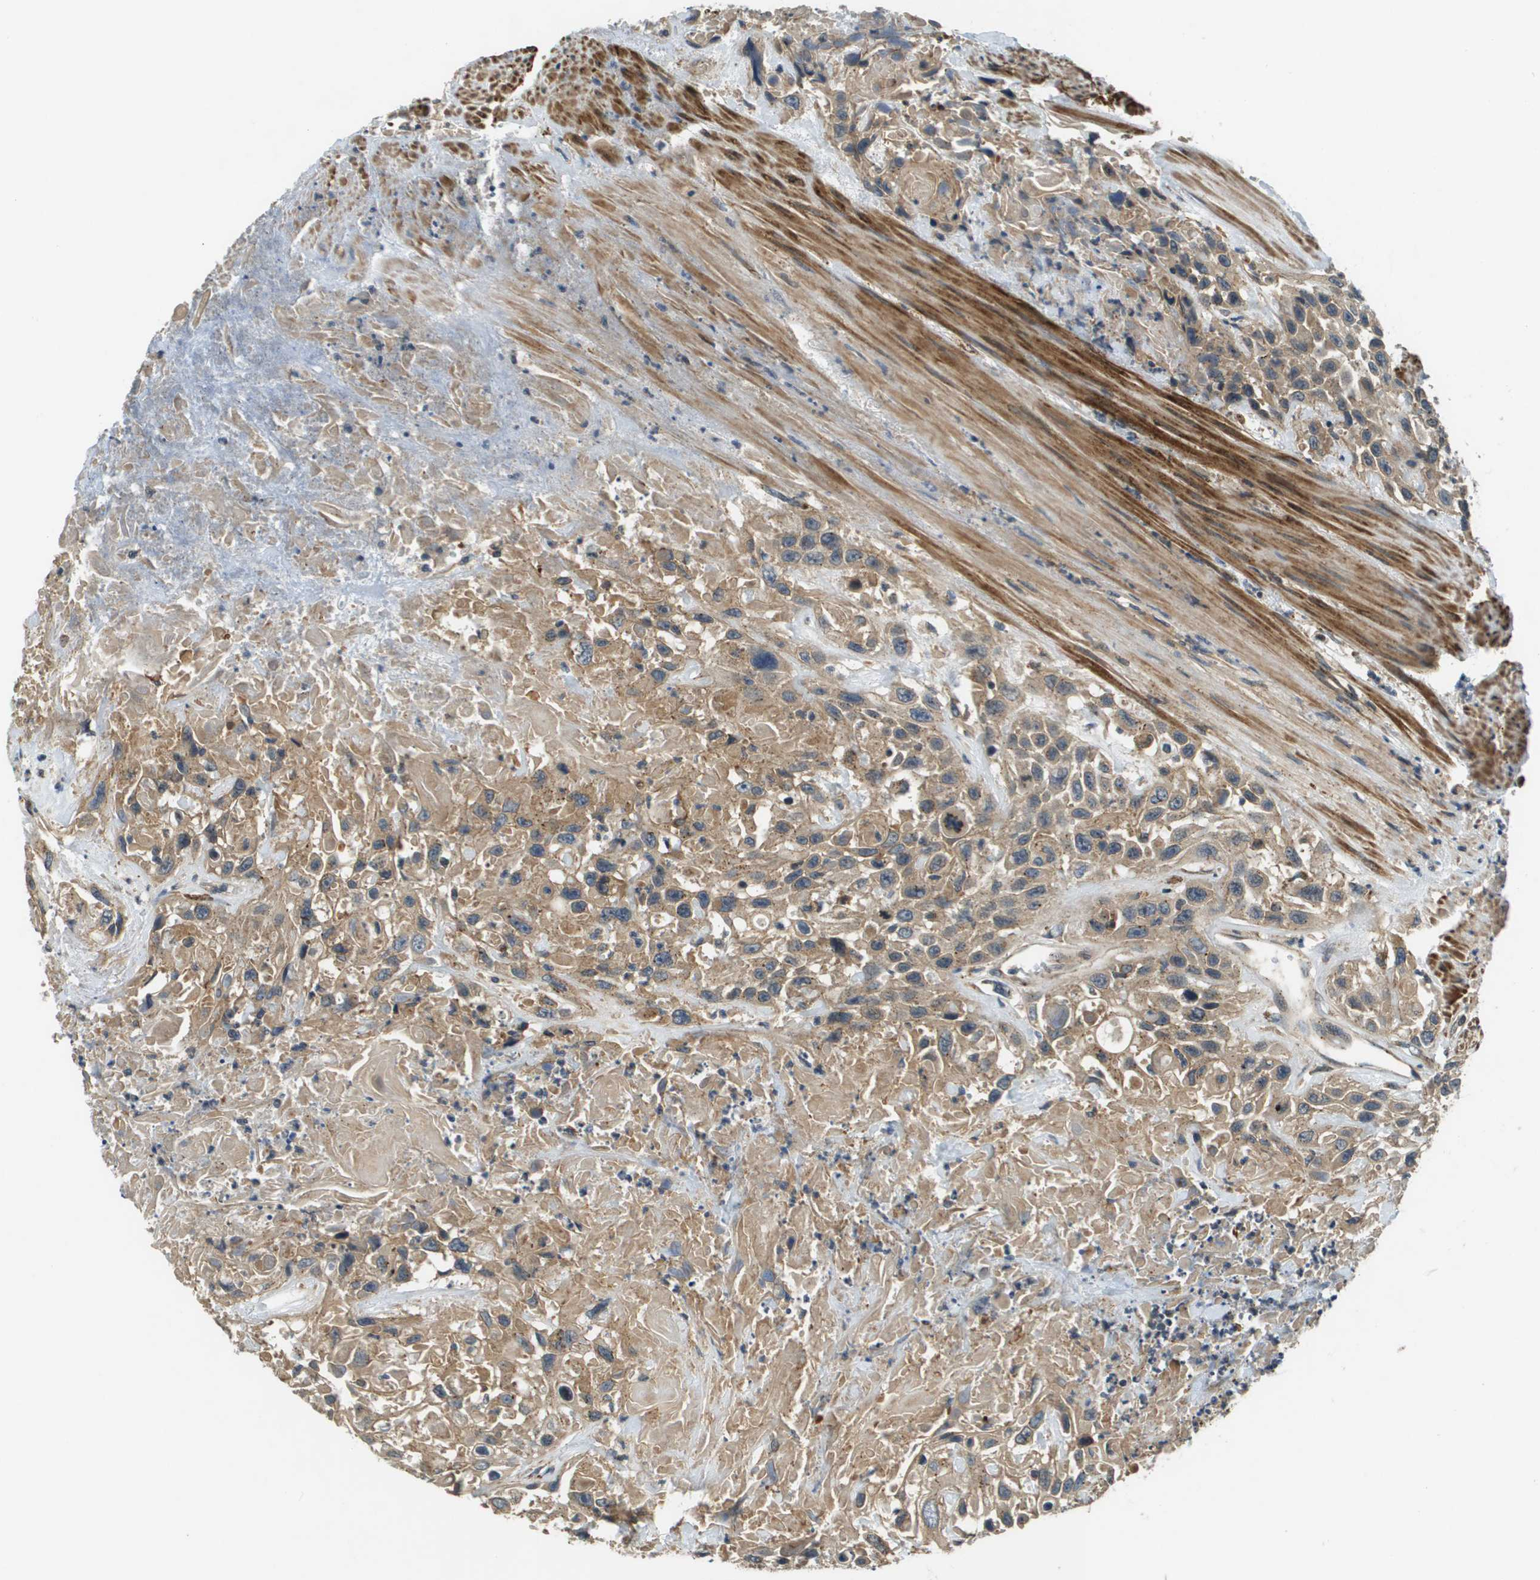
{"staining": {"intensity": "moderate", "quantity": ">75%", "location": "cytoplasmic/membranous"}, "tissue": "urothelial cancer", "cell_type": "Tumor cells", "image_type": "cancer", "snomed": [{"axis": "morphology", "description": "Urothelial carcinoma, High grade"}, {"axis": "topography", "description": "Urinary bladder"}], "caption": "A photomicrograph of human urothelial cancer stained for a protein demonstrates moderate cytoplasmic/membranous brown staining in tumor cells.", "gene": "CDKN2C", "patient": {"sex": "female", "age": 84}}